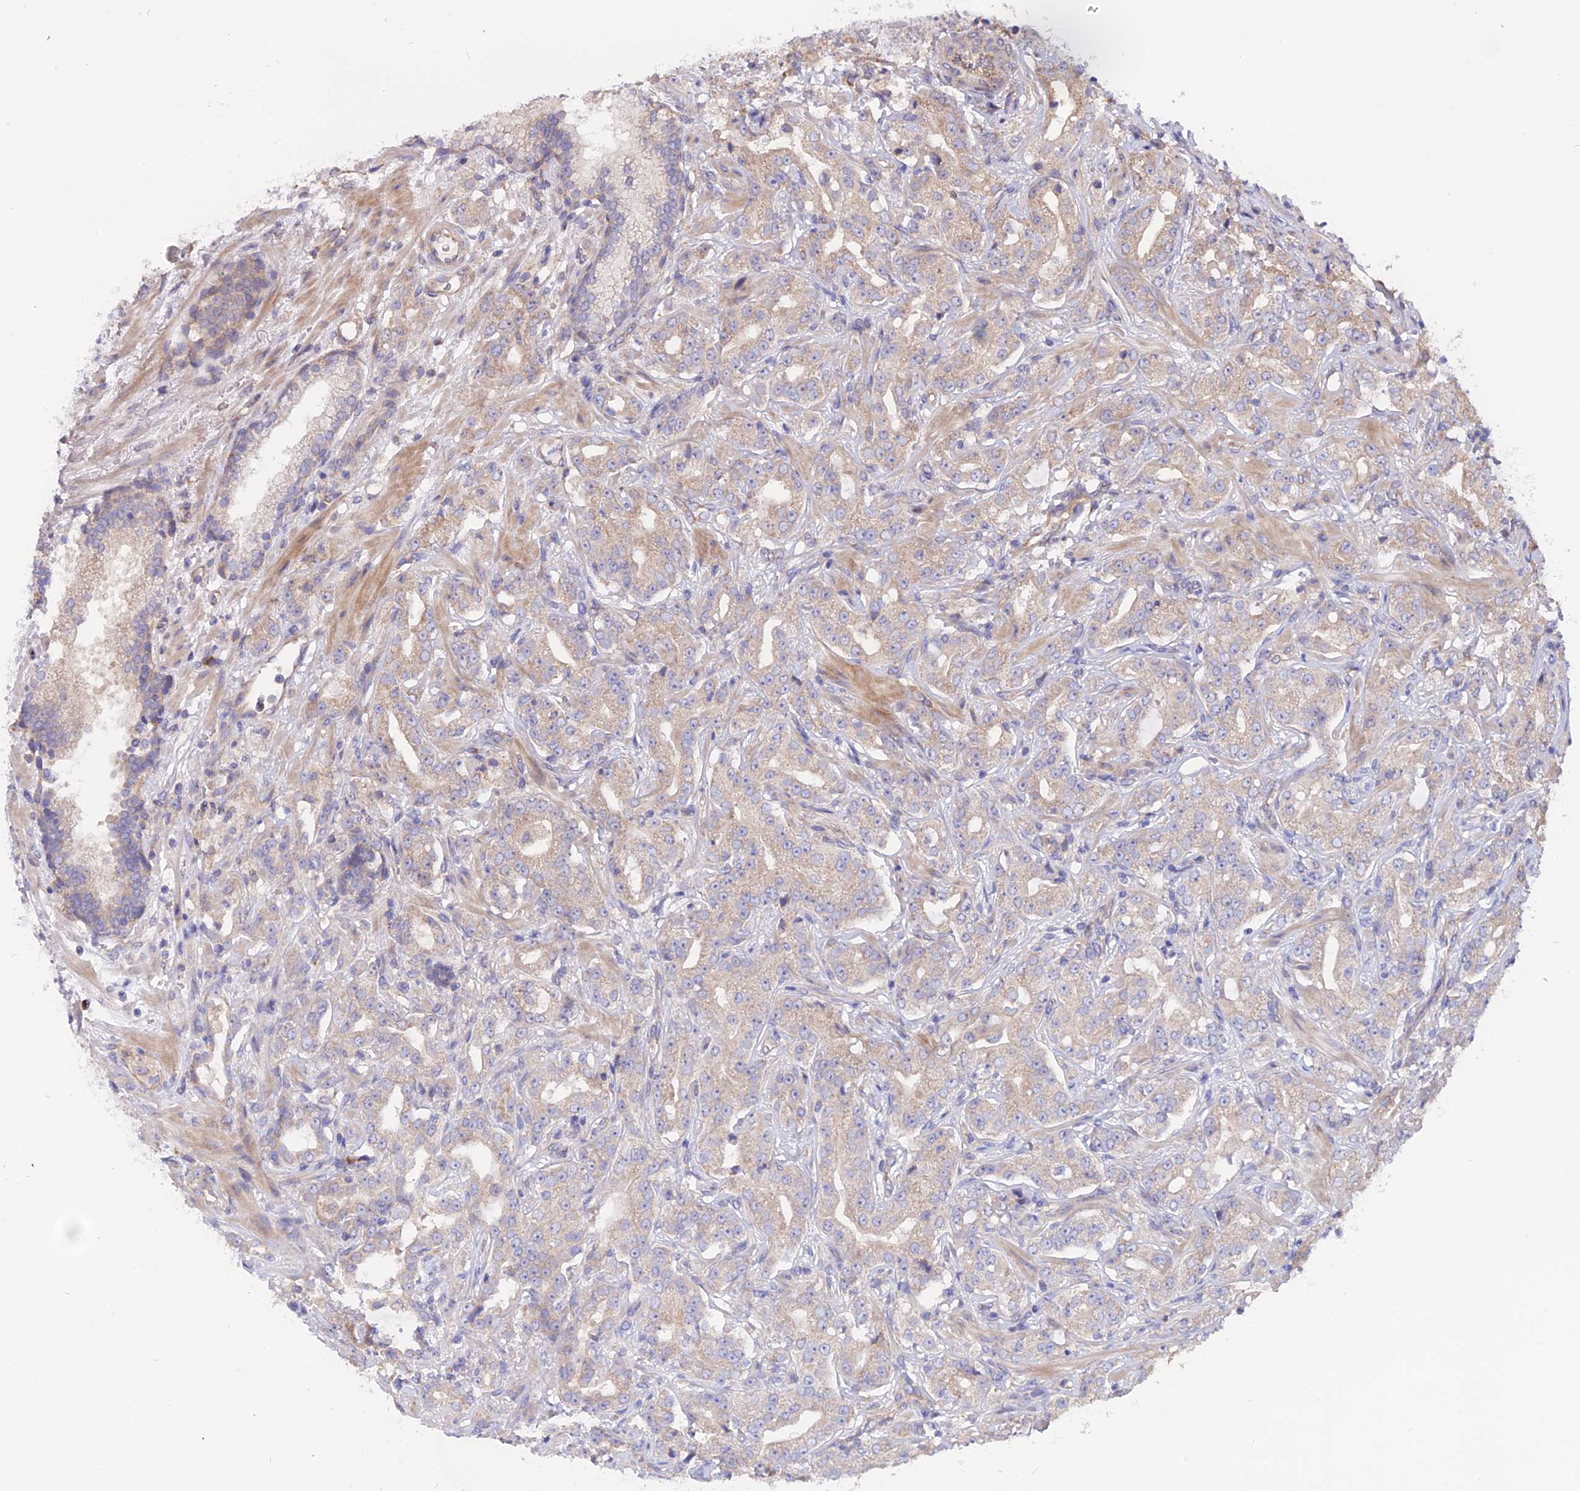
{"staining": {"intensity": "weak", "quantity": "25%-75%", "location": "cytoplasmic/membranous"}, "tissue": "prostate cancer", "cell_type": "Tumor cells", "image_type": "cancer", "snomed": [{"axis": "morphology", "description": "Adenocarcinoma, High grade"}, {"axis": "topography", "description": "Prostate"}], "caption": "IHC staining of prostate adenocarcinoma (high-grade), which exhibits low levels of weak cytoplasmic/membranous expression in about 25%-75% of tumor cells indicating weak cytoplasmic/membranous protein expression. The staining was performed using DAB (3,3'-diaminobenzidine) (brown) for protein detection and nuclei were counterstained in hematoxylin (blue).", "gene": "HYCC1", "patient": {"sex": "male", "age": 63}}